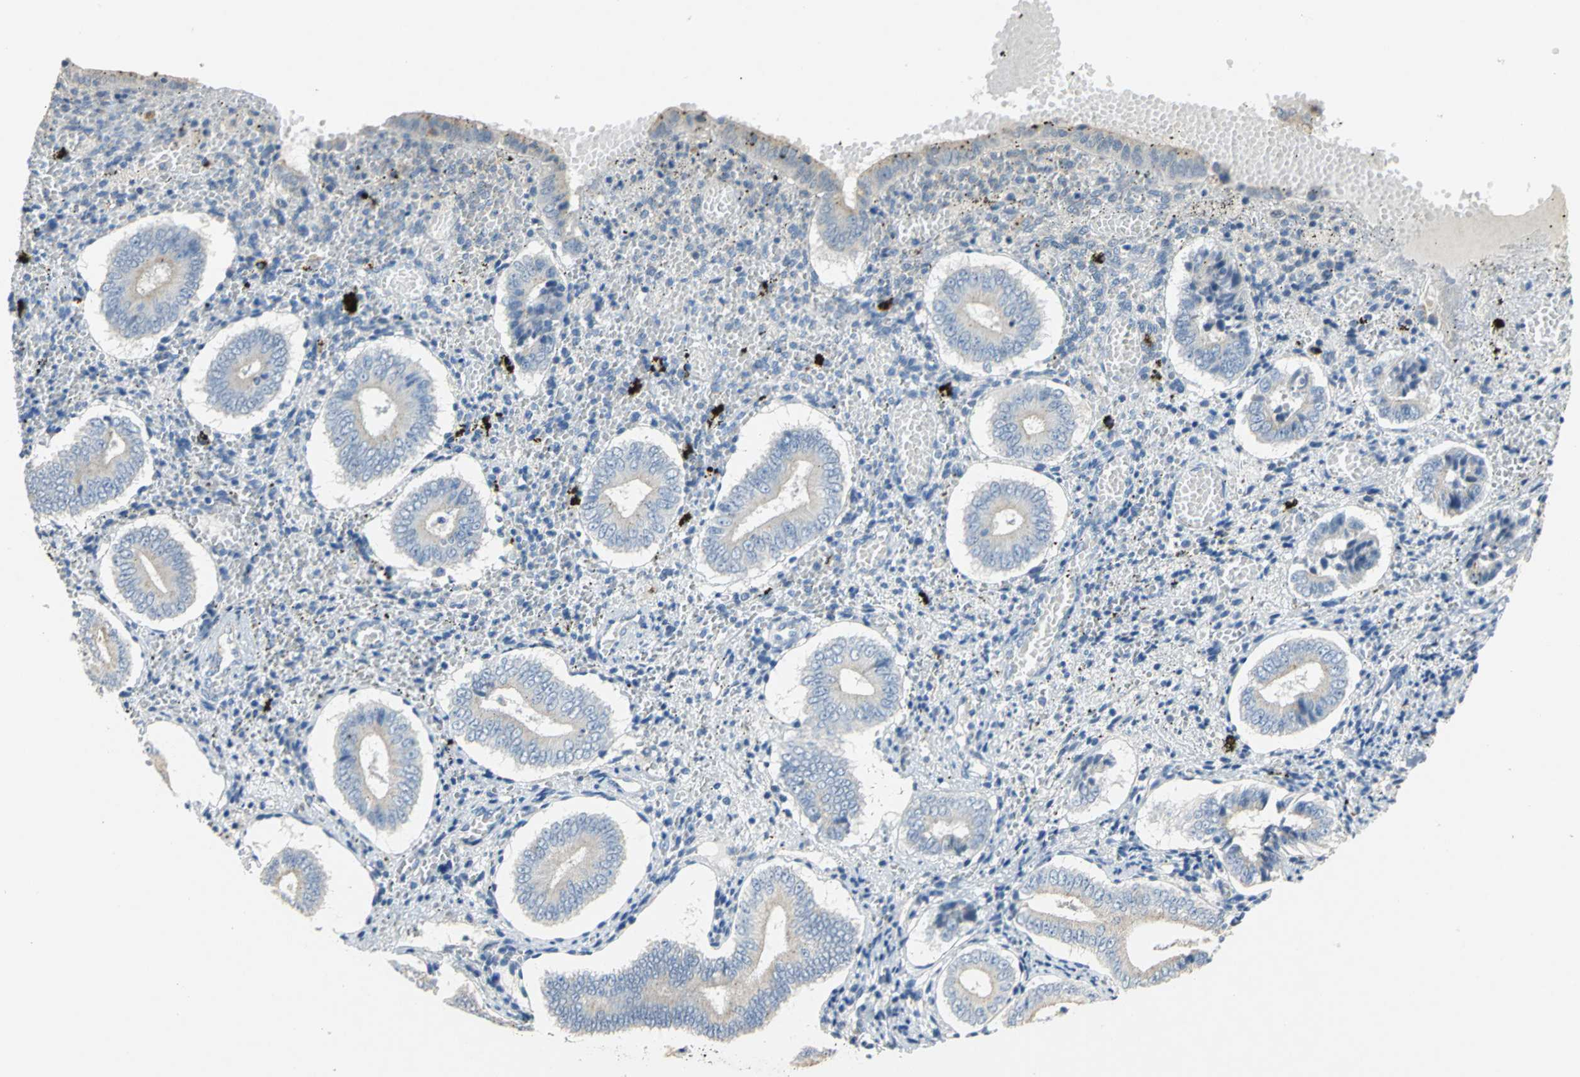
{"staining": {"intensity": "negative", "quantity": "none", "location": "none"}, "tissue": "endometrium", "cell_type": "Cells in endometrial stroma", "image_type": "normal", "snomed": [{"axis": "morphology", "description": "Normal tissue, NOS"}, {"axis": "topography", "description": "Endometrium"}], "caption": "A photomicrograph of endometrium stained for a protein shows no brown staining in cells in endometrial stroma. Nuclei are stained in blue.", "gene": "IL17RB", "patient": {"sex": "female", "age": 42}}